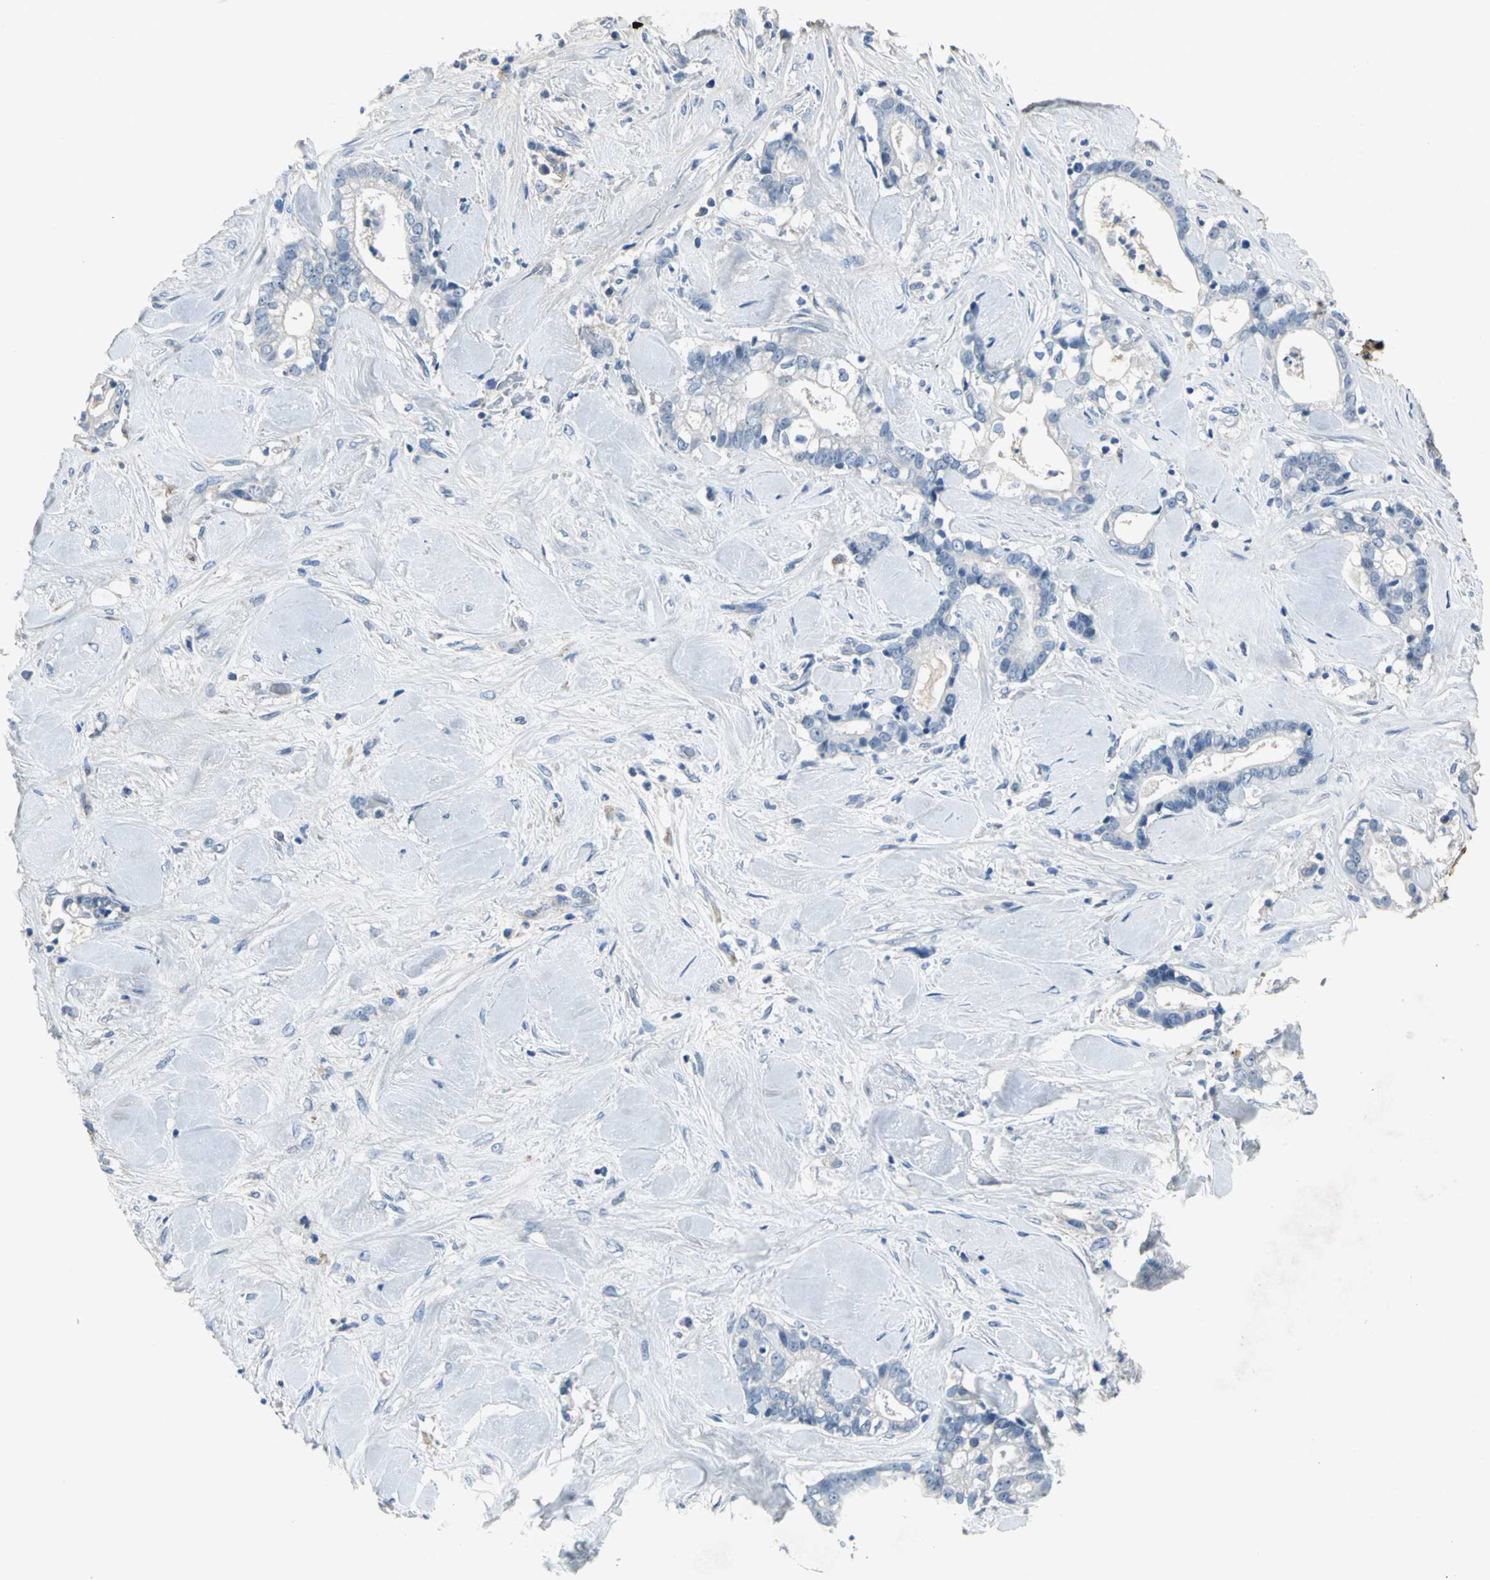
{"staining": {"intensity": "negative", "quantity": "none", "location": "none"}, "tissue": "liver cancer", "cell_type": "Tumor cells", "image_type": "cancer", "snomed": [{"axis": "morphology", "description": "Cholangiocarcinoma"}, {"axis": "topography", "description": "Liver"}], "caption": "Tumor cells show no significant protein expression in liver cholangiocarcinoma.", "gene": "EFNB3", "patient": {"sex": "male", "age": 57}}